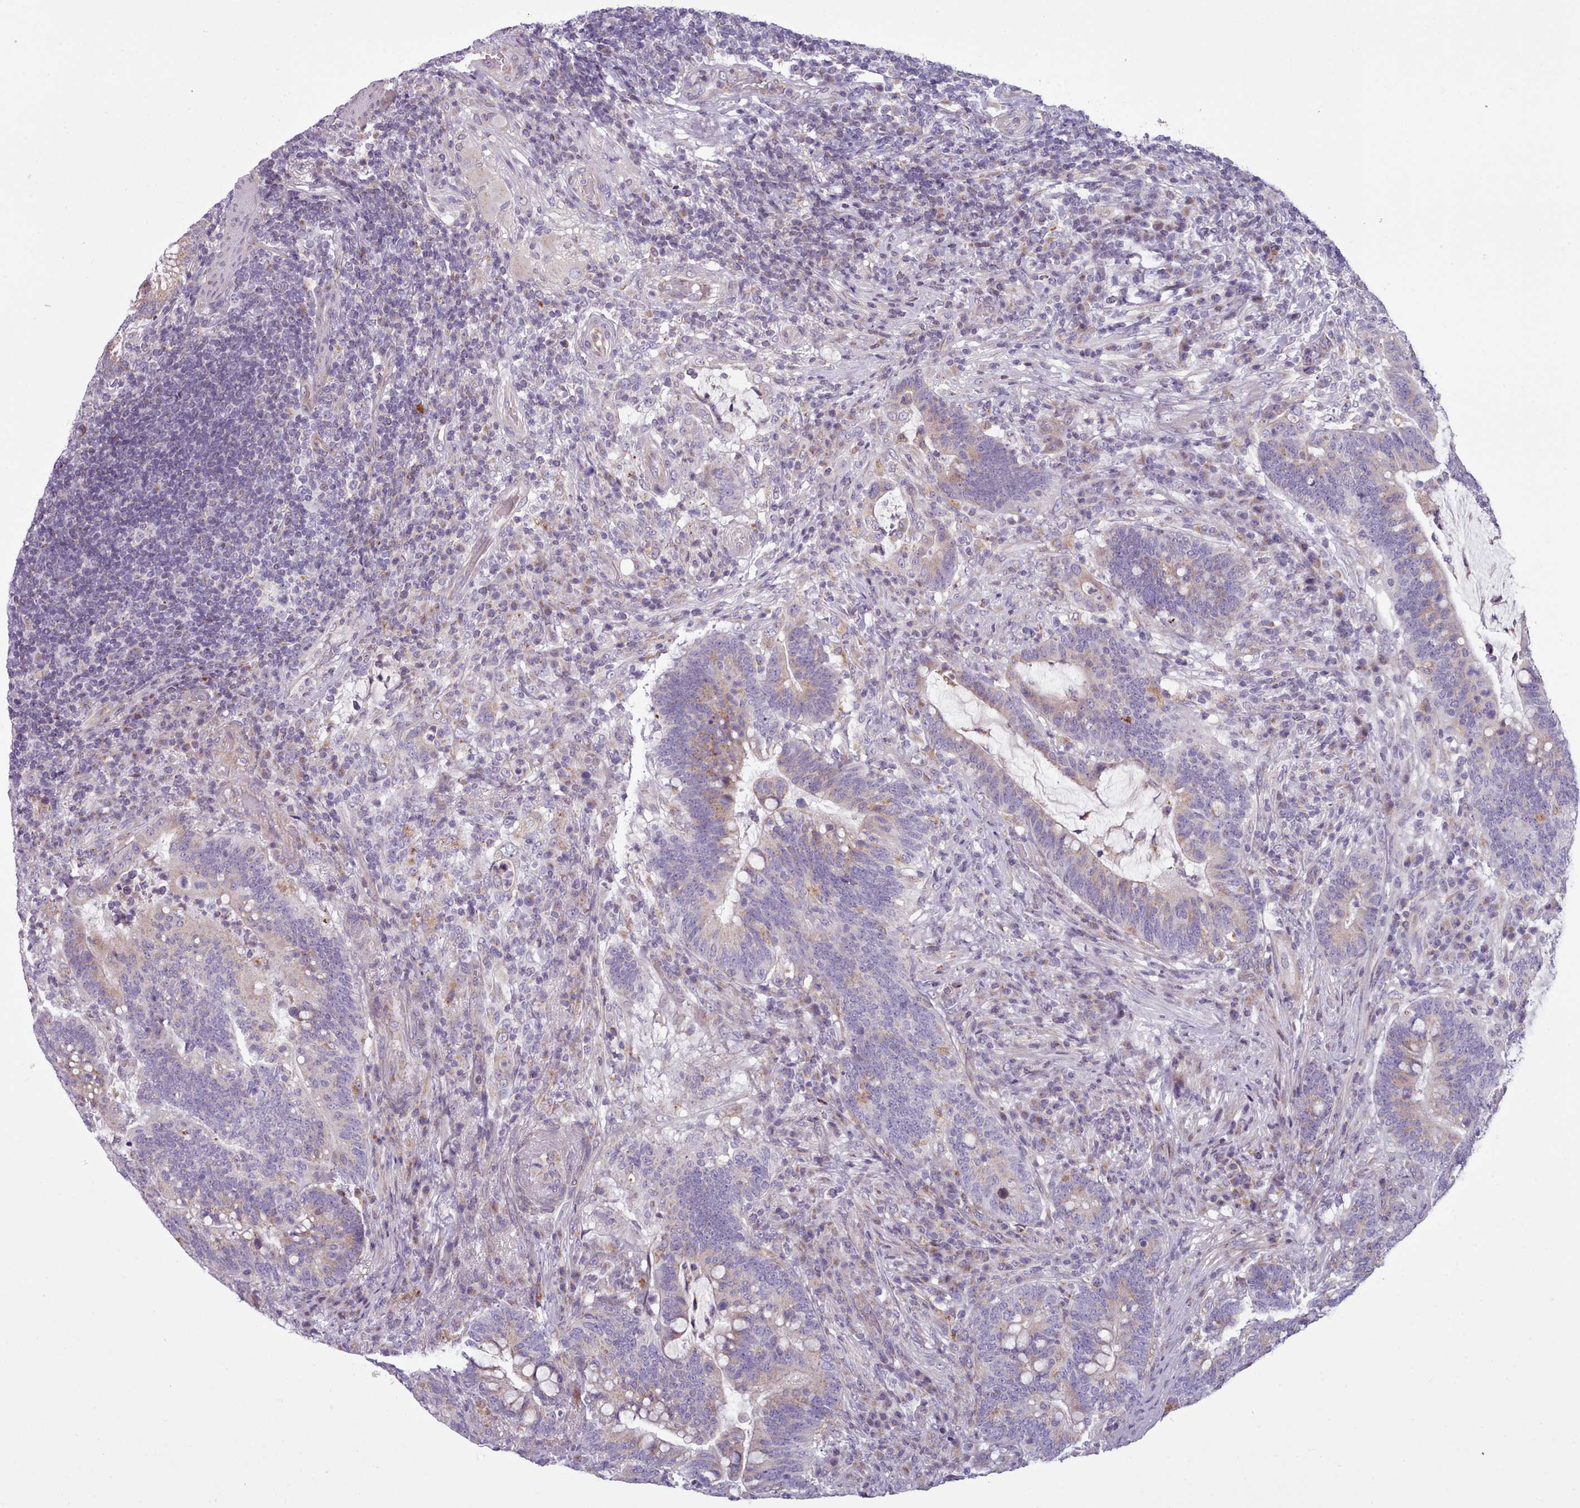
{"staining": {"intensity": "weak", "quantity": "25%-75%", "location": "cytoplasmic/membranous"}, "tissue": "colorectal cancer", "cell_type": "Tumor cells", "image_type": "cancer", "snomed": [{"axis": "morphology", "description": "Normal tissue, NOS"}, {"axis": "morphology", "description": "Adenocarcinoma, NOS"}, {"axis": "topography", "description": "Colon"}], "caption": "Tumor cells display weak cytoplasmic/membranous positivity in about 25%-75% of cells in colorectal cancer (adenocarcinoma).", "gene": "SLC52A3", "patient": {"sex": "female", "age": 66}}